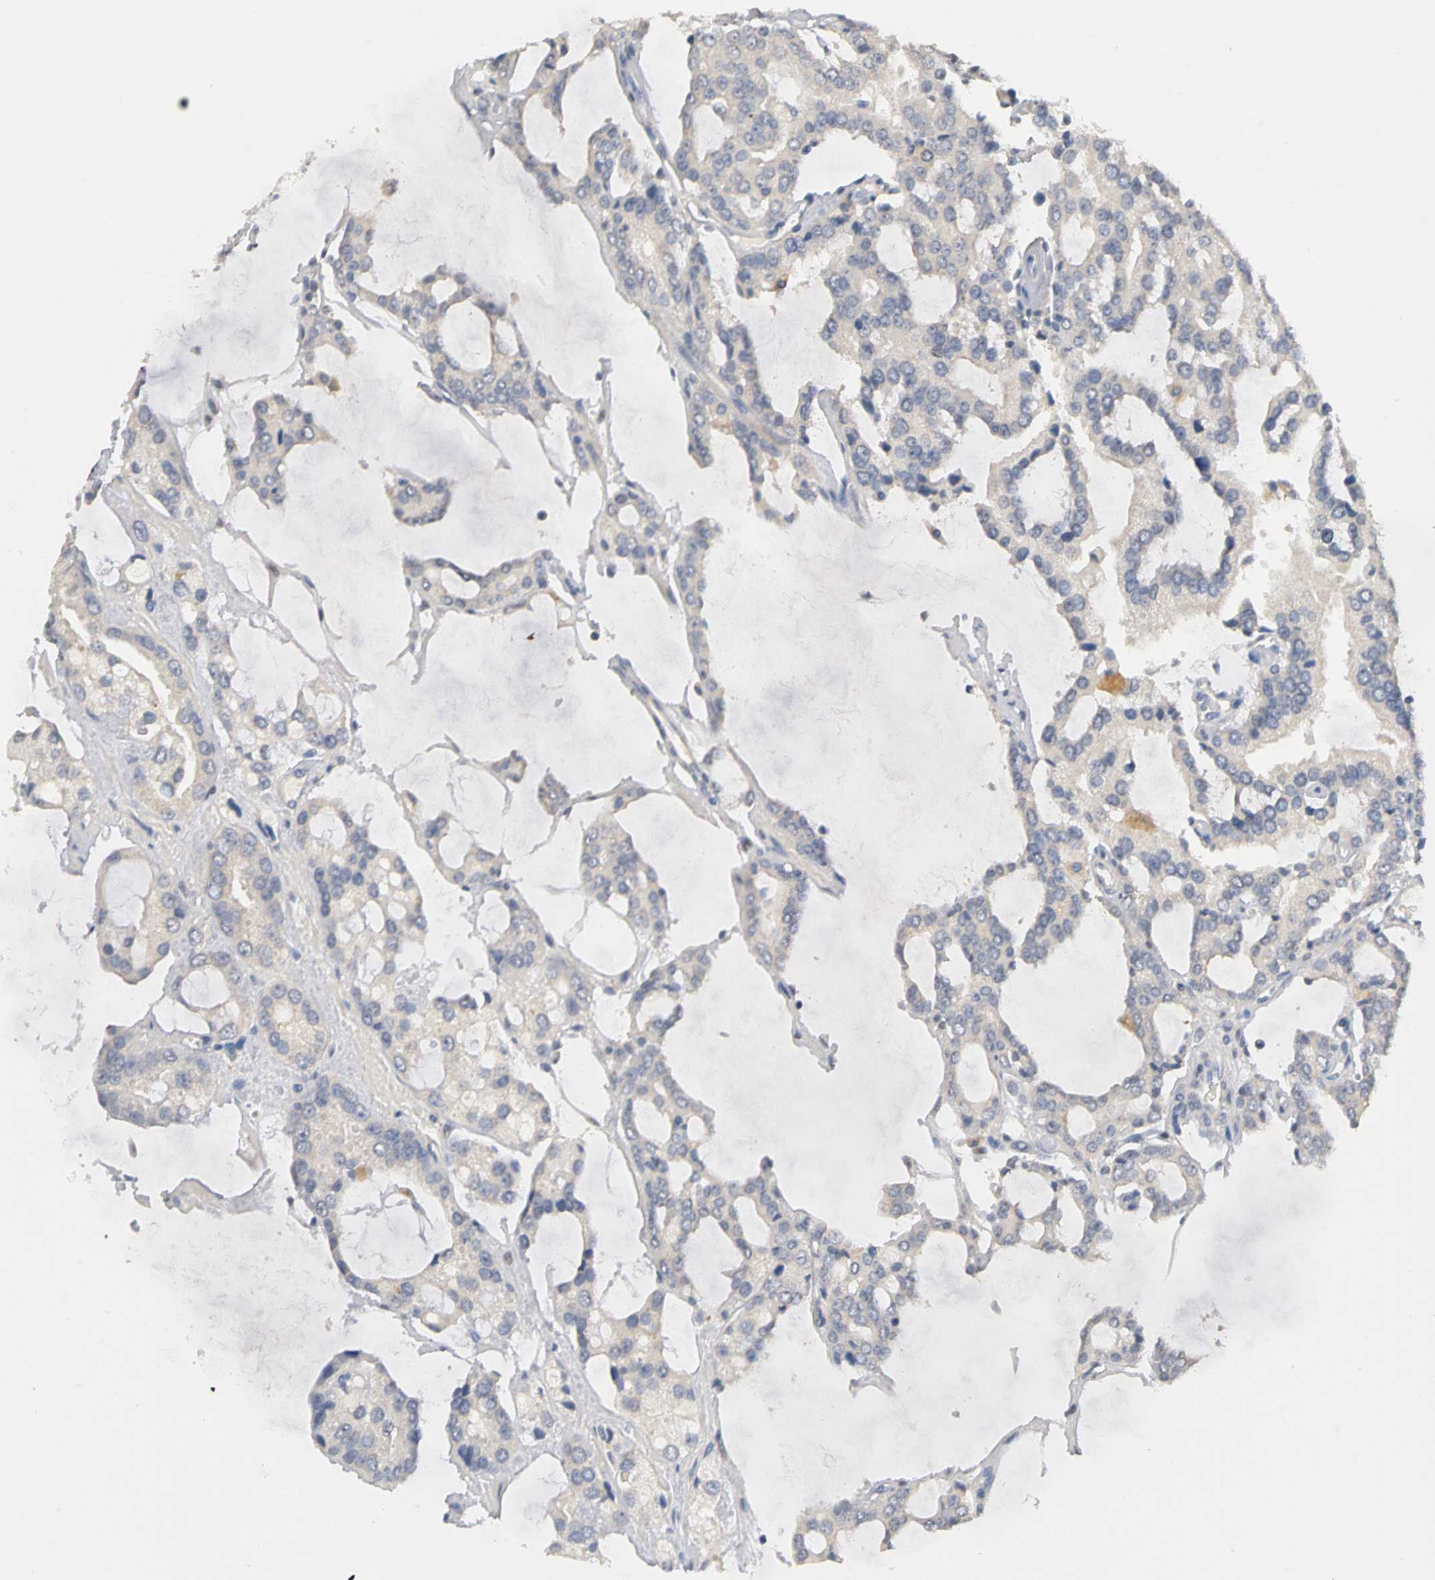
{"staining": {"intensity": "negative", "quantity": "none", "location": "none"}, "tissue": "prostate cancer", "cell_type": "Tumor cells", "image_type": "cancer", "snomed": [{"axis": "morphology", "description": "Adenocarcinoma, High grade"}, {"axis": "topography", "description": "Prostate"}], "caption": "A high-resolution histopathology image shows immunohistochemistry (IHC) staining of prostate cancer (high-grade adenocarcinoma), which shows no significant positivity in tumor cells.", "gene": "PGR", "patient": {"sex": "male", "age": 67}}